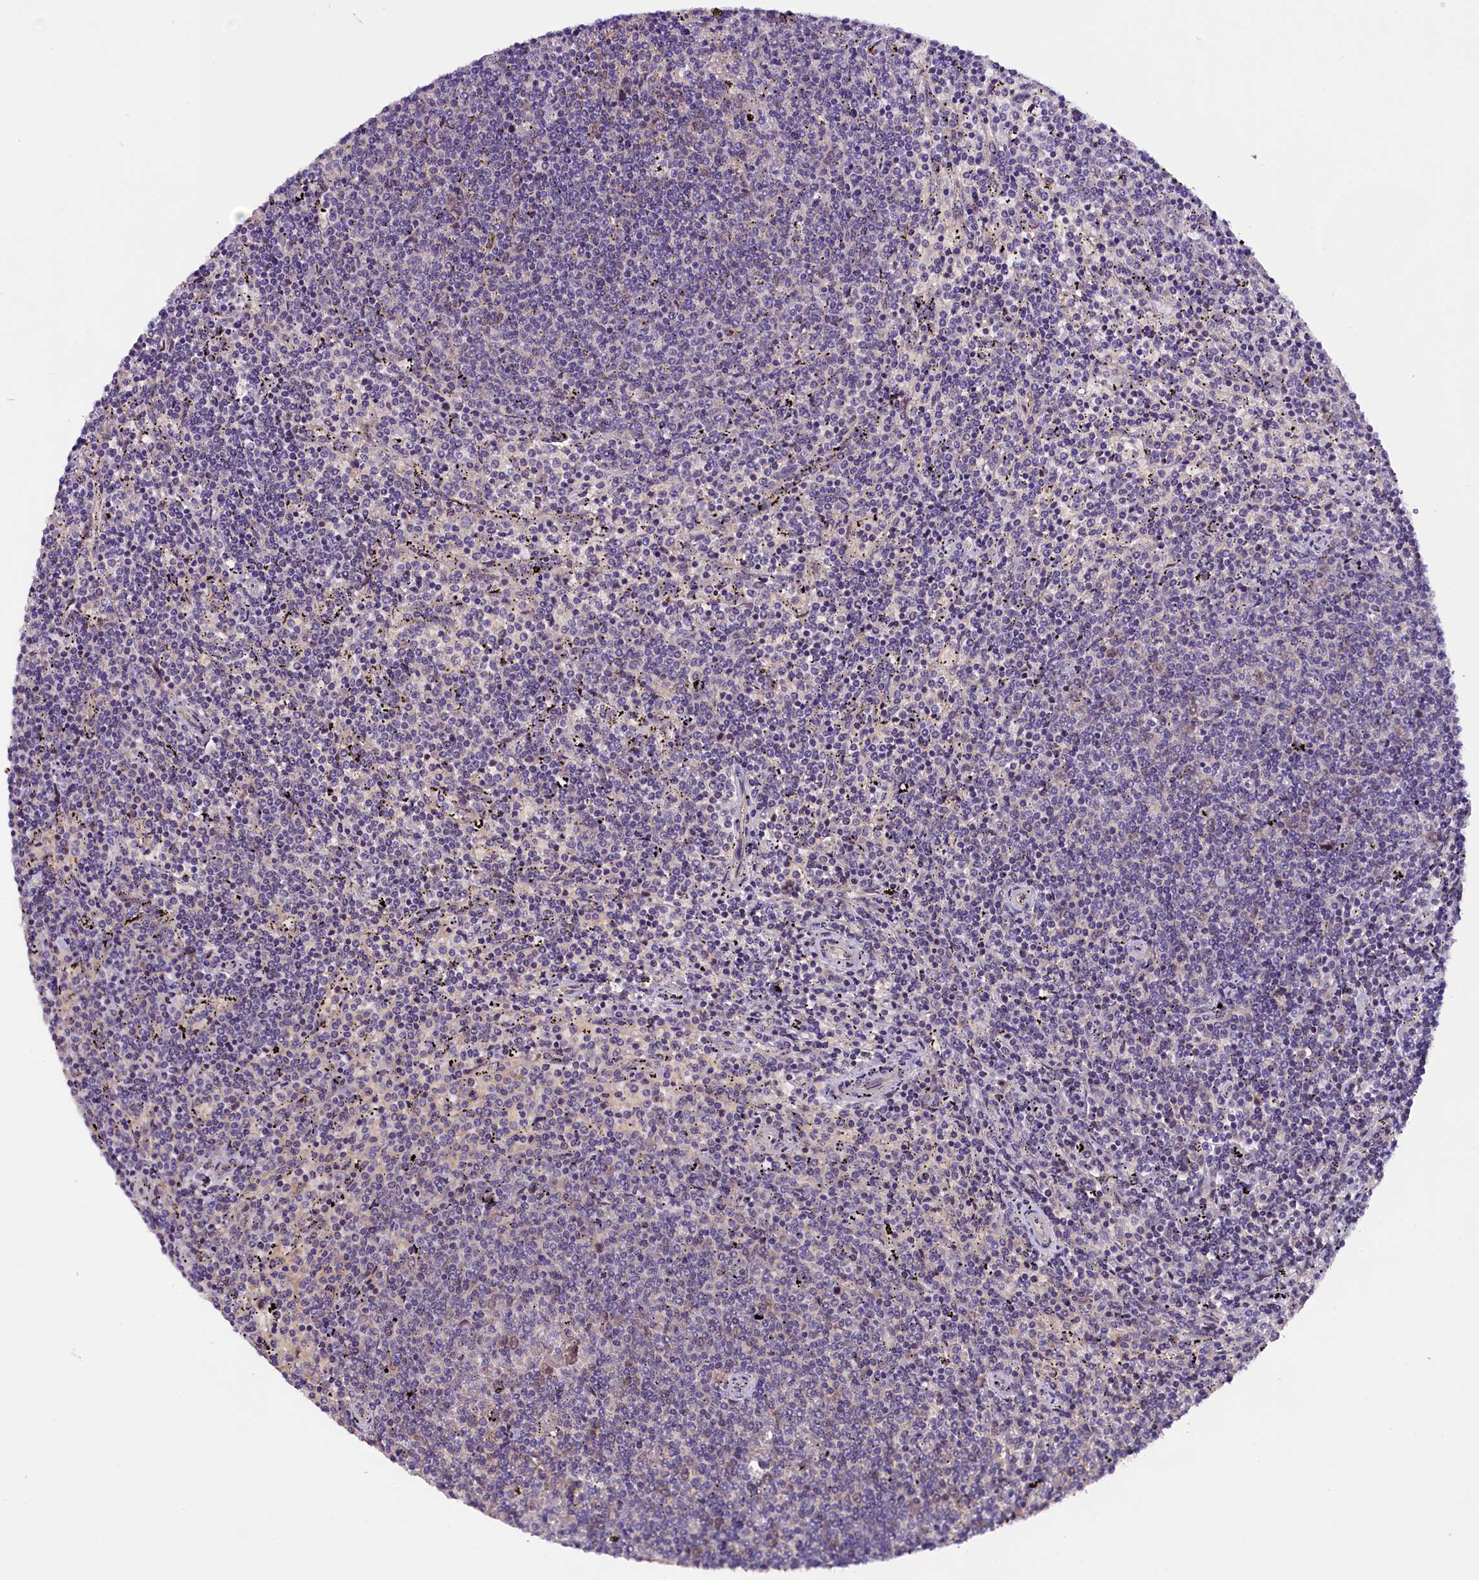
{"staining": {"intensity": "negative", "quantity": "none", "location": "none"}, "tissue": "lymphoma", "cell_type": "Tumor cells", "image_type": "cancer", "snomed": [{"axis": "morphology", "description": "Malignant lymphoma, non-Hodgkin's type, Low grade"}, {"axis": "topography", "description": "Spleen"}], "caption": "This is a photomicrograph of immunohistochemistry staining of low-grade malignant lymphoma, non-Hodgkin's type, which shows no expression in tumor cells. Brightfield microscopy of immunohistochemistry (IHC) stained with DAB (brown) and hematoxylin (blue), captured at high magnification.", "gene": "C9orf40", "patient": {"sex": "female", "age": 50}}